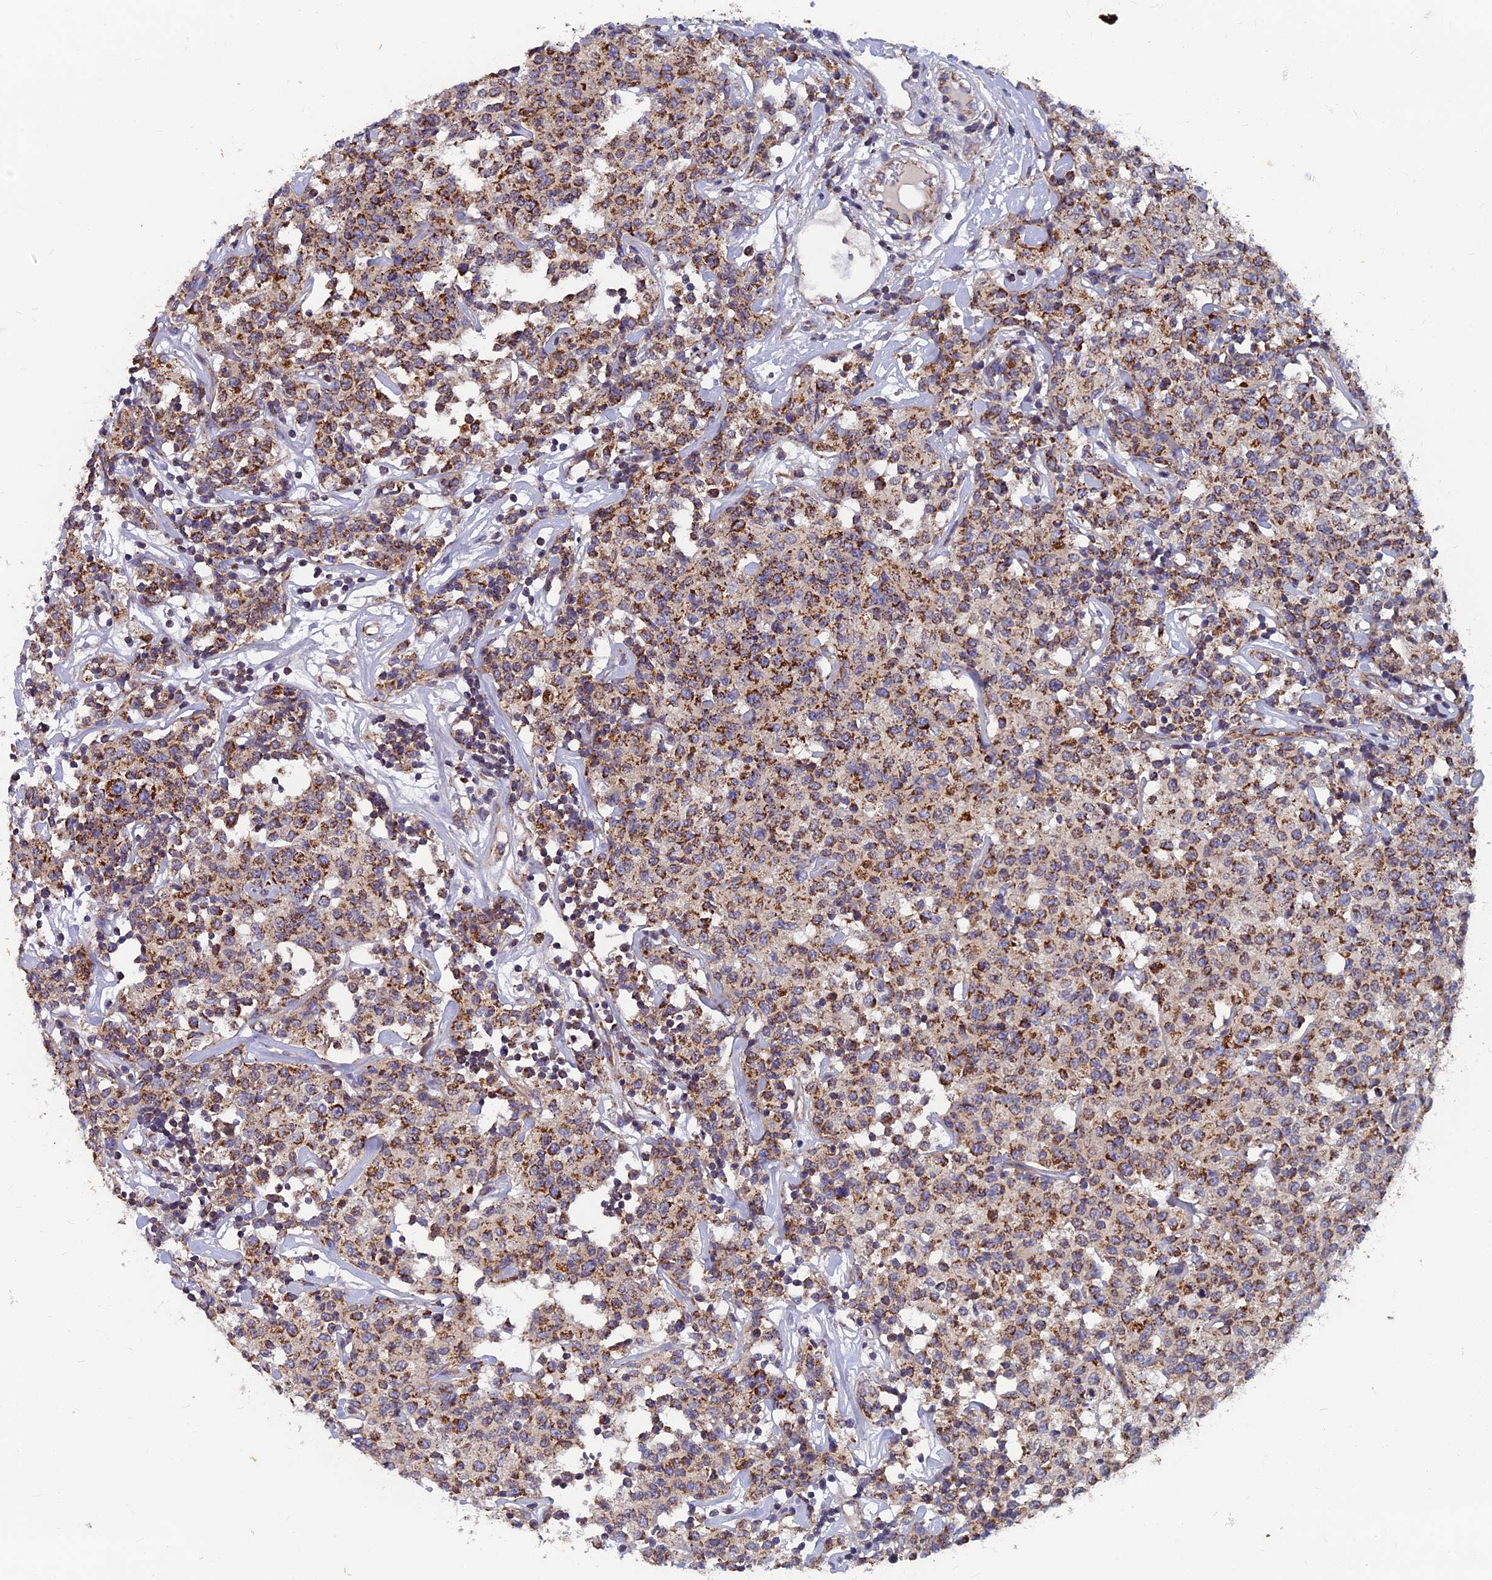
{"staining": {"intensity": "moderate", "quantity": ">75%", "location": "cytoplasmic/membranous"}, "tissue": "lymphoma", "cell_type": "Tumor cells", "image_type": "cancer", "snomed": [{"axis": "morphology", "description": "Malignant lymphoma, non-Hodgkin's type, Low grade"}, {"axis": "topography", "description": "Small intestine"}], "caption": "This histopathology image shows malignant lymphoma, non-Hodgkin's type (low-grade) stained with immunohistochemistry to label a protein in brown. The cytoplasmic/membranous of tumor cells show moderate positivity for the protein. Nuclei are counter-stained blue.", "gene": "MRPS9", "patient": {"sex": "female", "age": 59}}